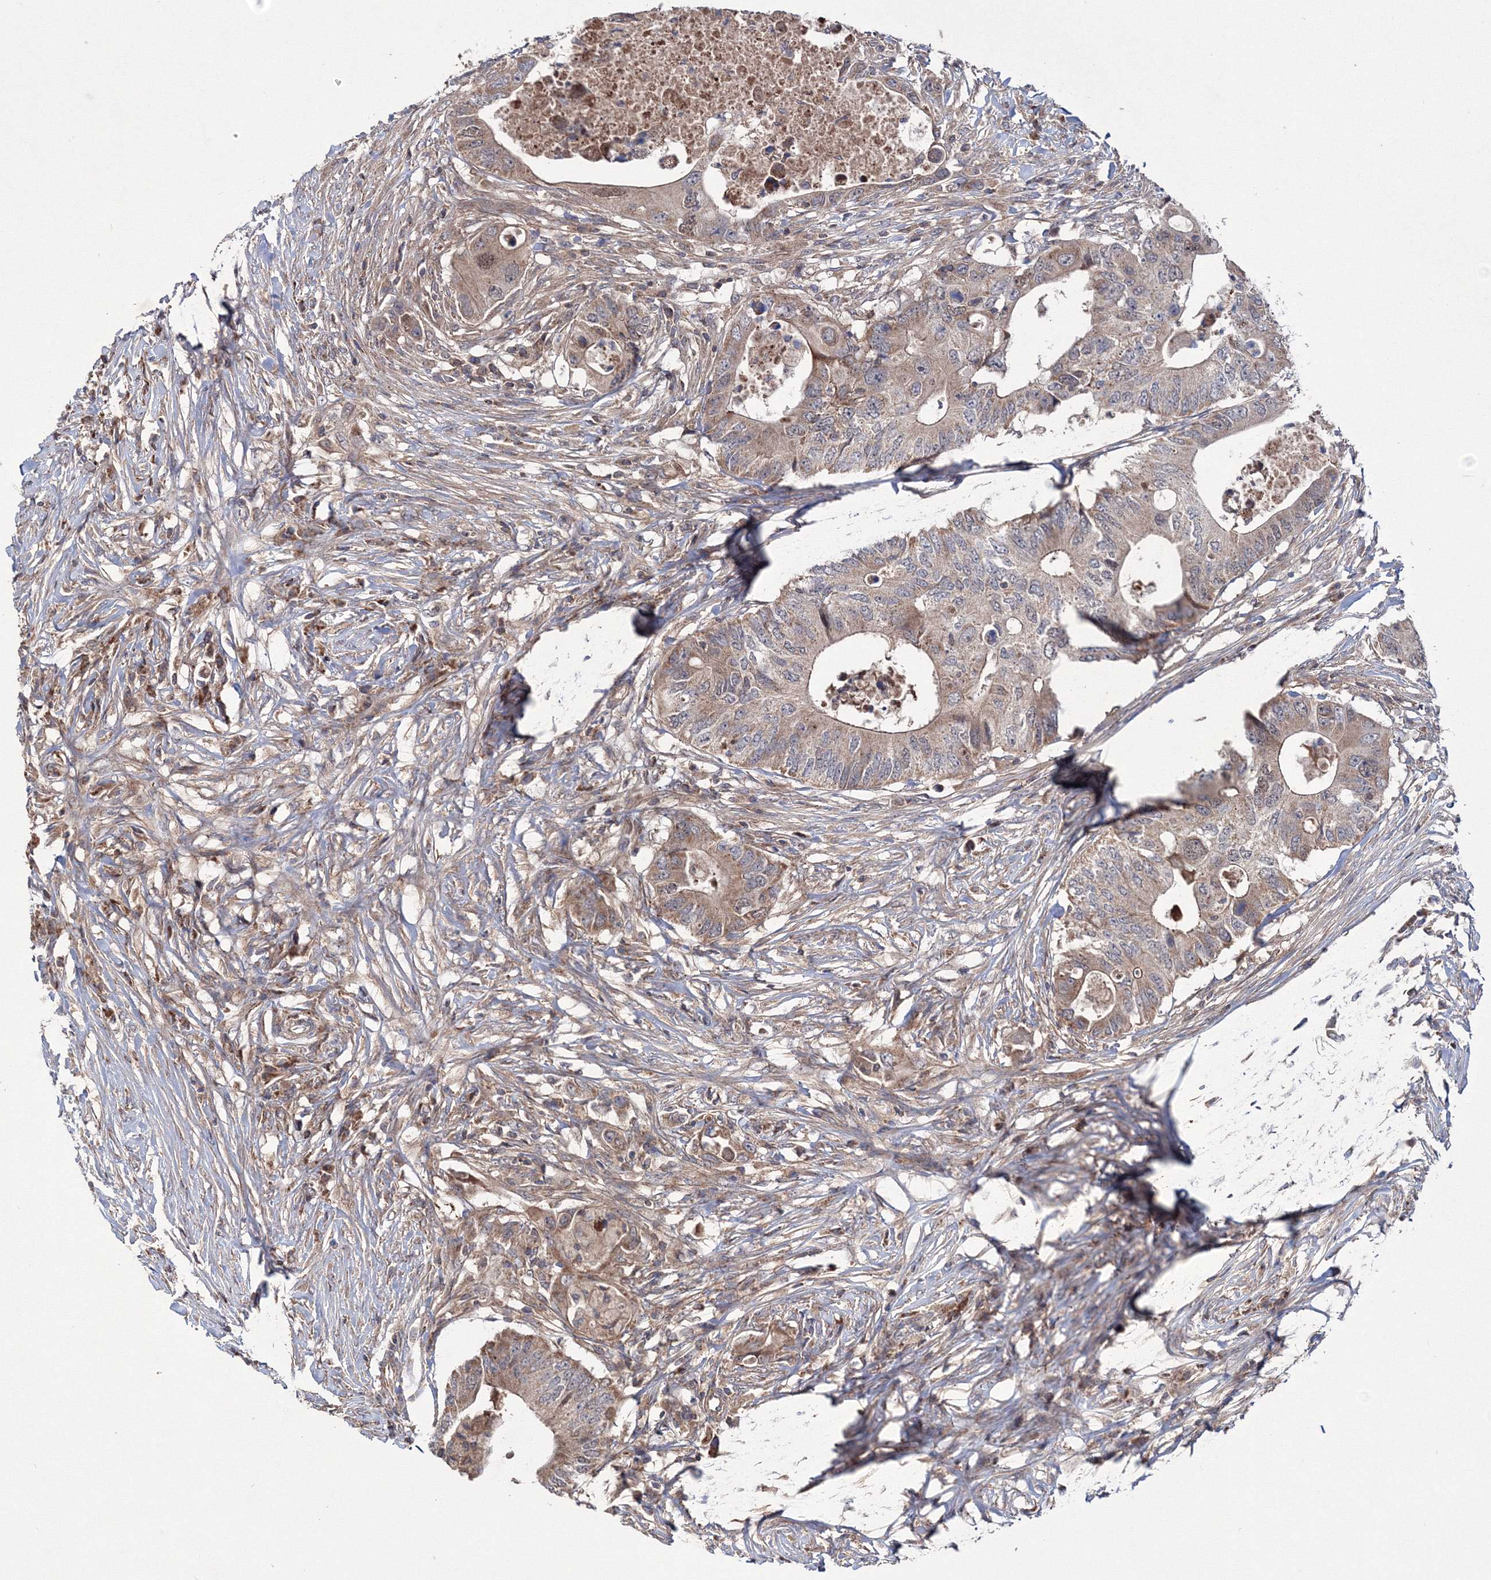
{"staining": {"intensity": "weak", "quantity": "25%-75%", "location": "cytoplasmic/membranous"}, "tissue": "colorectal cancer", "cell_type": "Tumor cells", "image_type": "cancer", "snomed": [{"axis": "morphology", "description": "Adenocarcinoma, NOS"}, {"axis": "topography", "description": "Colon"}], "caption": "Tumor cells display weak cytoplasmic/membranous positivity in approximately 25%-75% of cells in colorectal adenocarcinoma.", "gene": "PPP2R2B", "patient": {"sex": "male", "age": 71}}